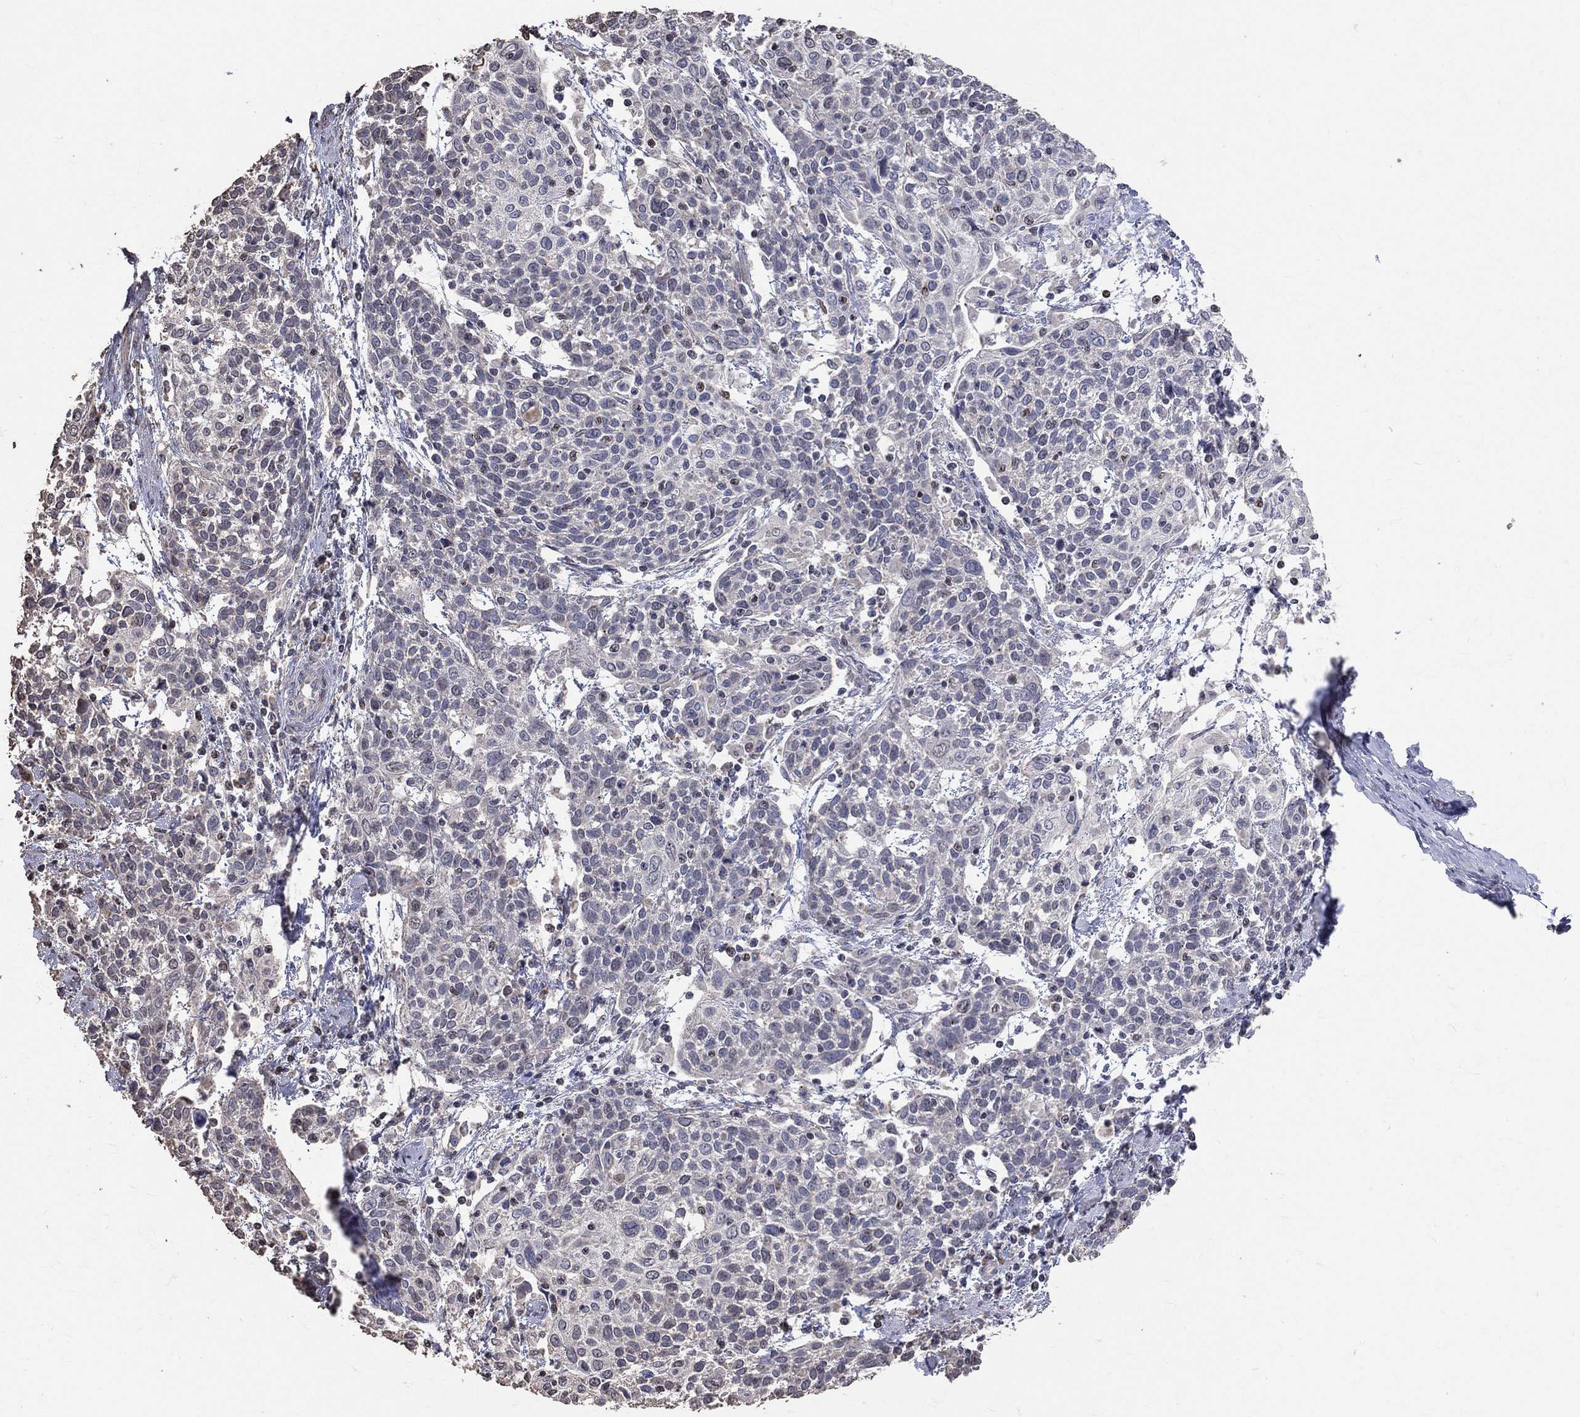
{"staining": {"intensity": "negative", "quantity": "none", "location": "none"}, "tissue": "cervical cancer", "cell_type": "Tumor cells", "image_type": "cancer", "snomed": [{"axis": "morphology", "description": "Squamous cell carcinoma, NOS"}, {"axis": "topography", "description": "Cervix"}], "caption": "This is a histopathology image of IHC staining of squamous cell carcinoma (cervical), which shows no staining in tumor cells.", "gene": "LY6K", "patient": {"sex": "female", "age": 61}}